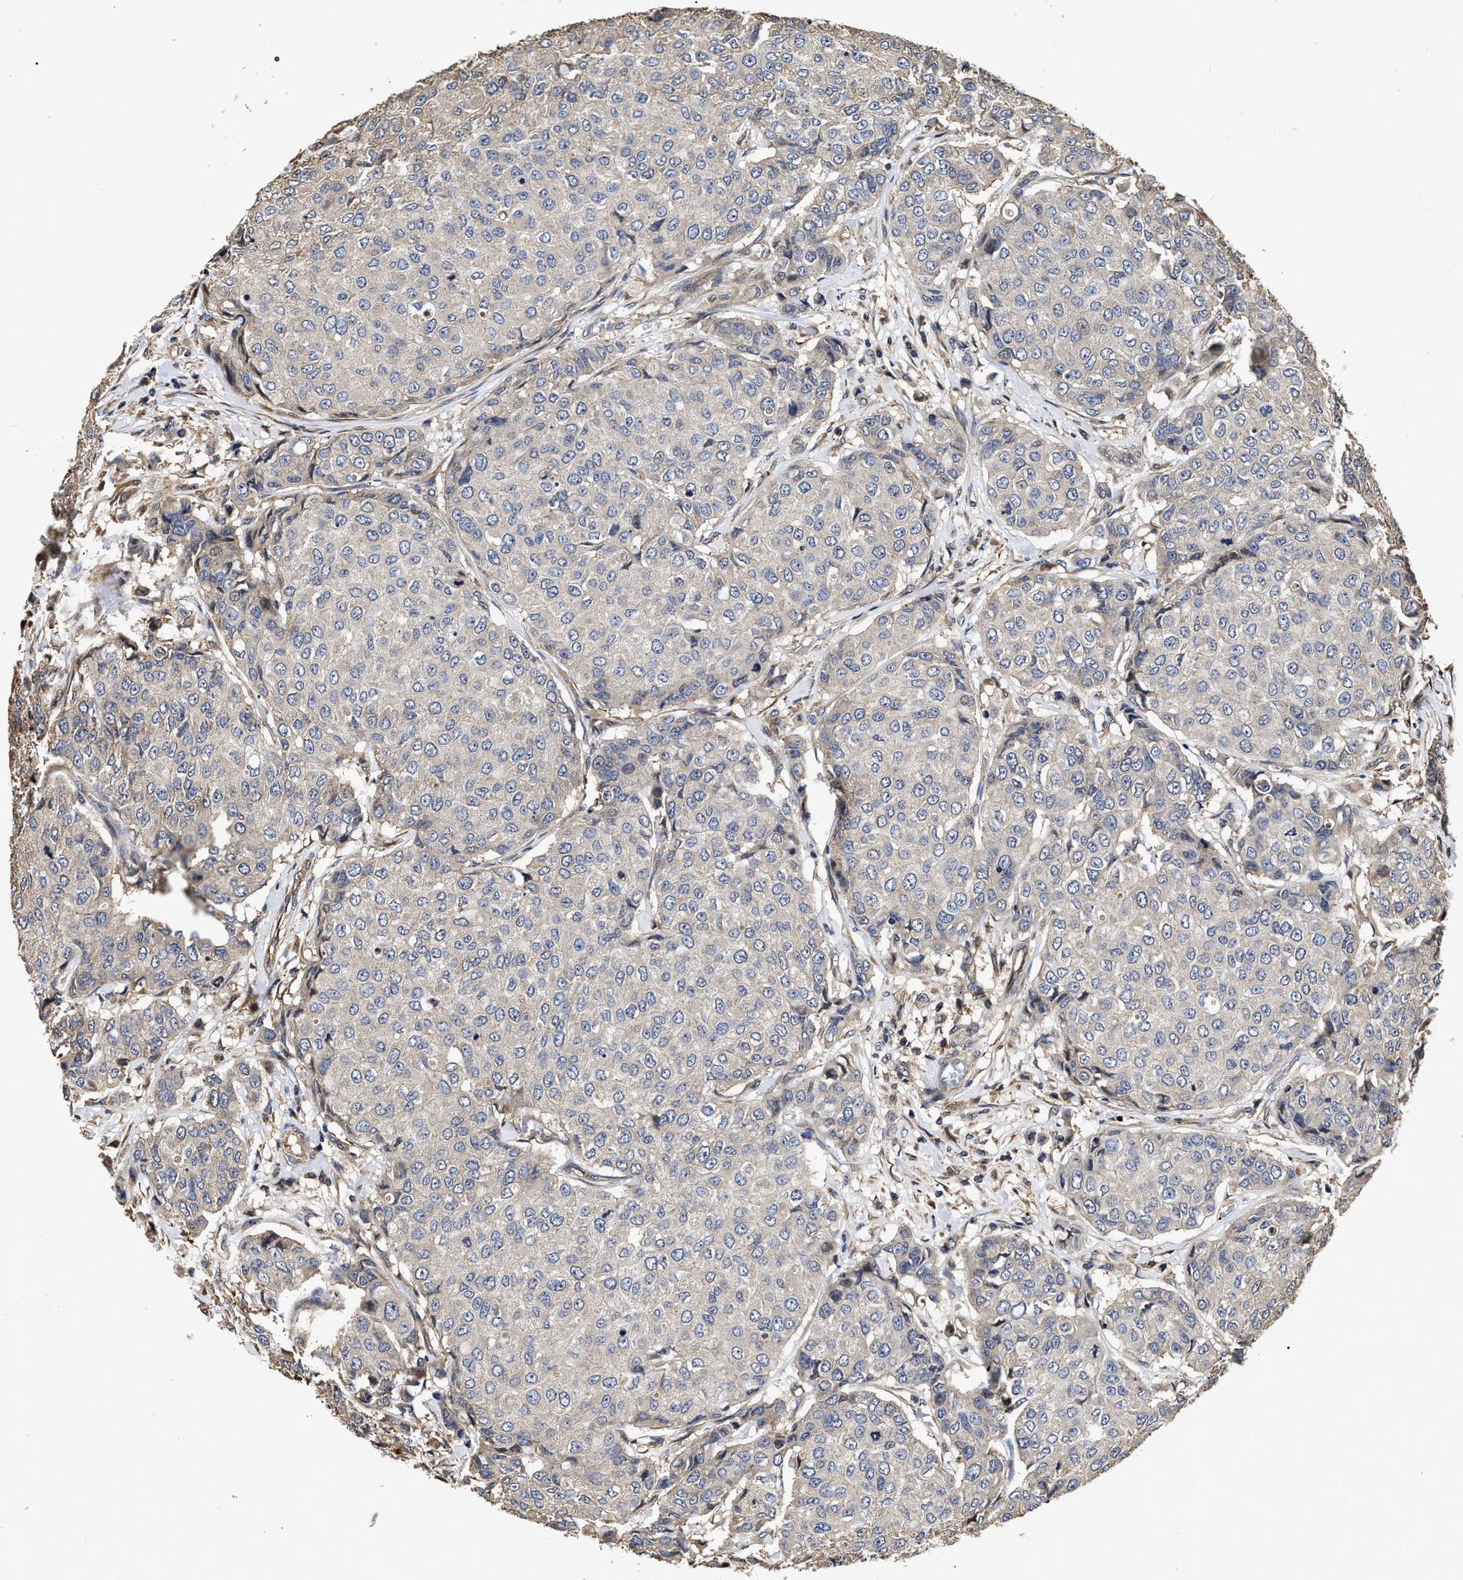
{"staining": {"intensity": "weak", "quantity": "<25%", "location": "cytoplasmic/membranous"}, "tissue": "breast cancer", "cell_type": "Tumor cells", "image_type": "cancer", "snomed": [{"axis": "morphology", "description": "Duct carcinoma"}, {"axis": "topography", "description": "Breast"}], "caption": "High magnification brightfield microscopy of breast cancer (invasive ductal carcinoma) stained with DAB (3,3'-diaminobenzidine) (brown) and counterstained with hematoxylin (blue): tumor cells show no significant expression.", "gene": "ABCG8", "patient": {"sex": "female", "age": 27}}